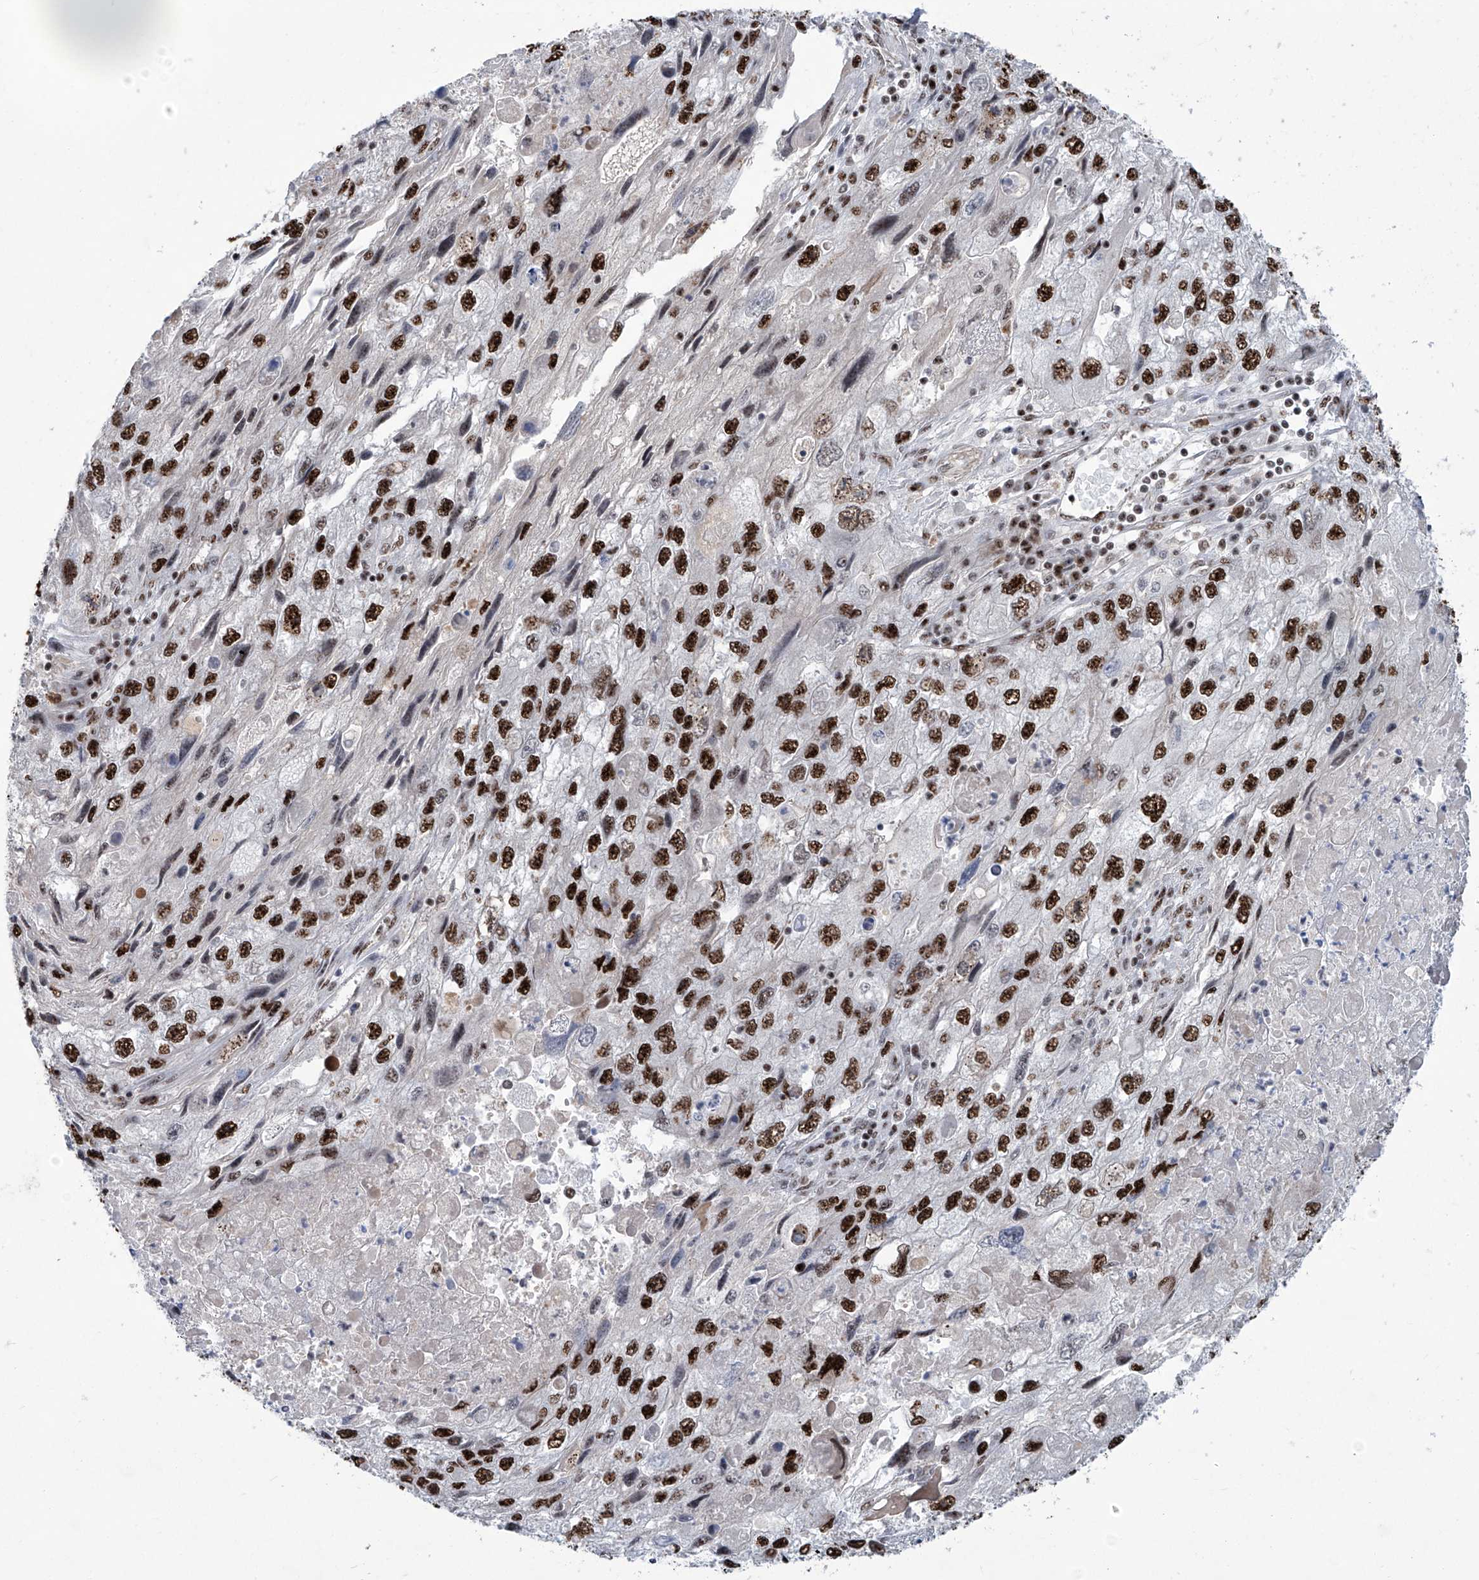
{"staining": {"intensity": "strong", "quantity": ">75%", "location": "nuclear"}, "tissue": "endometrial cancer", "cell_type": "Tumor cells", "image_type": "cancer", "snomed": [{"axis": "morphology", "description": "Adenocarcinoma, NOS"}, {"axis": "topography", "description": "Endometrium"}], "caption": "Human endometrial adenocarcinoma stained with a protein marker shows strong staining in tumor cells.", "gene": "FBXL4", "patient": {"sex": "female", "age": 49}}